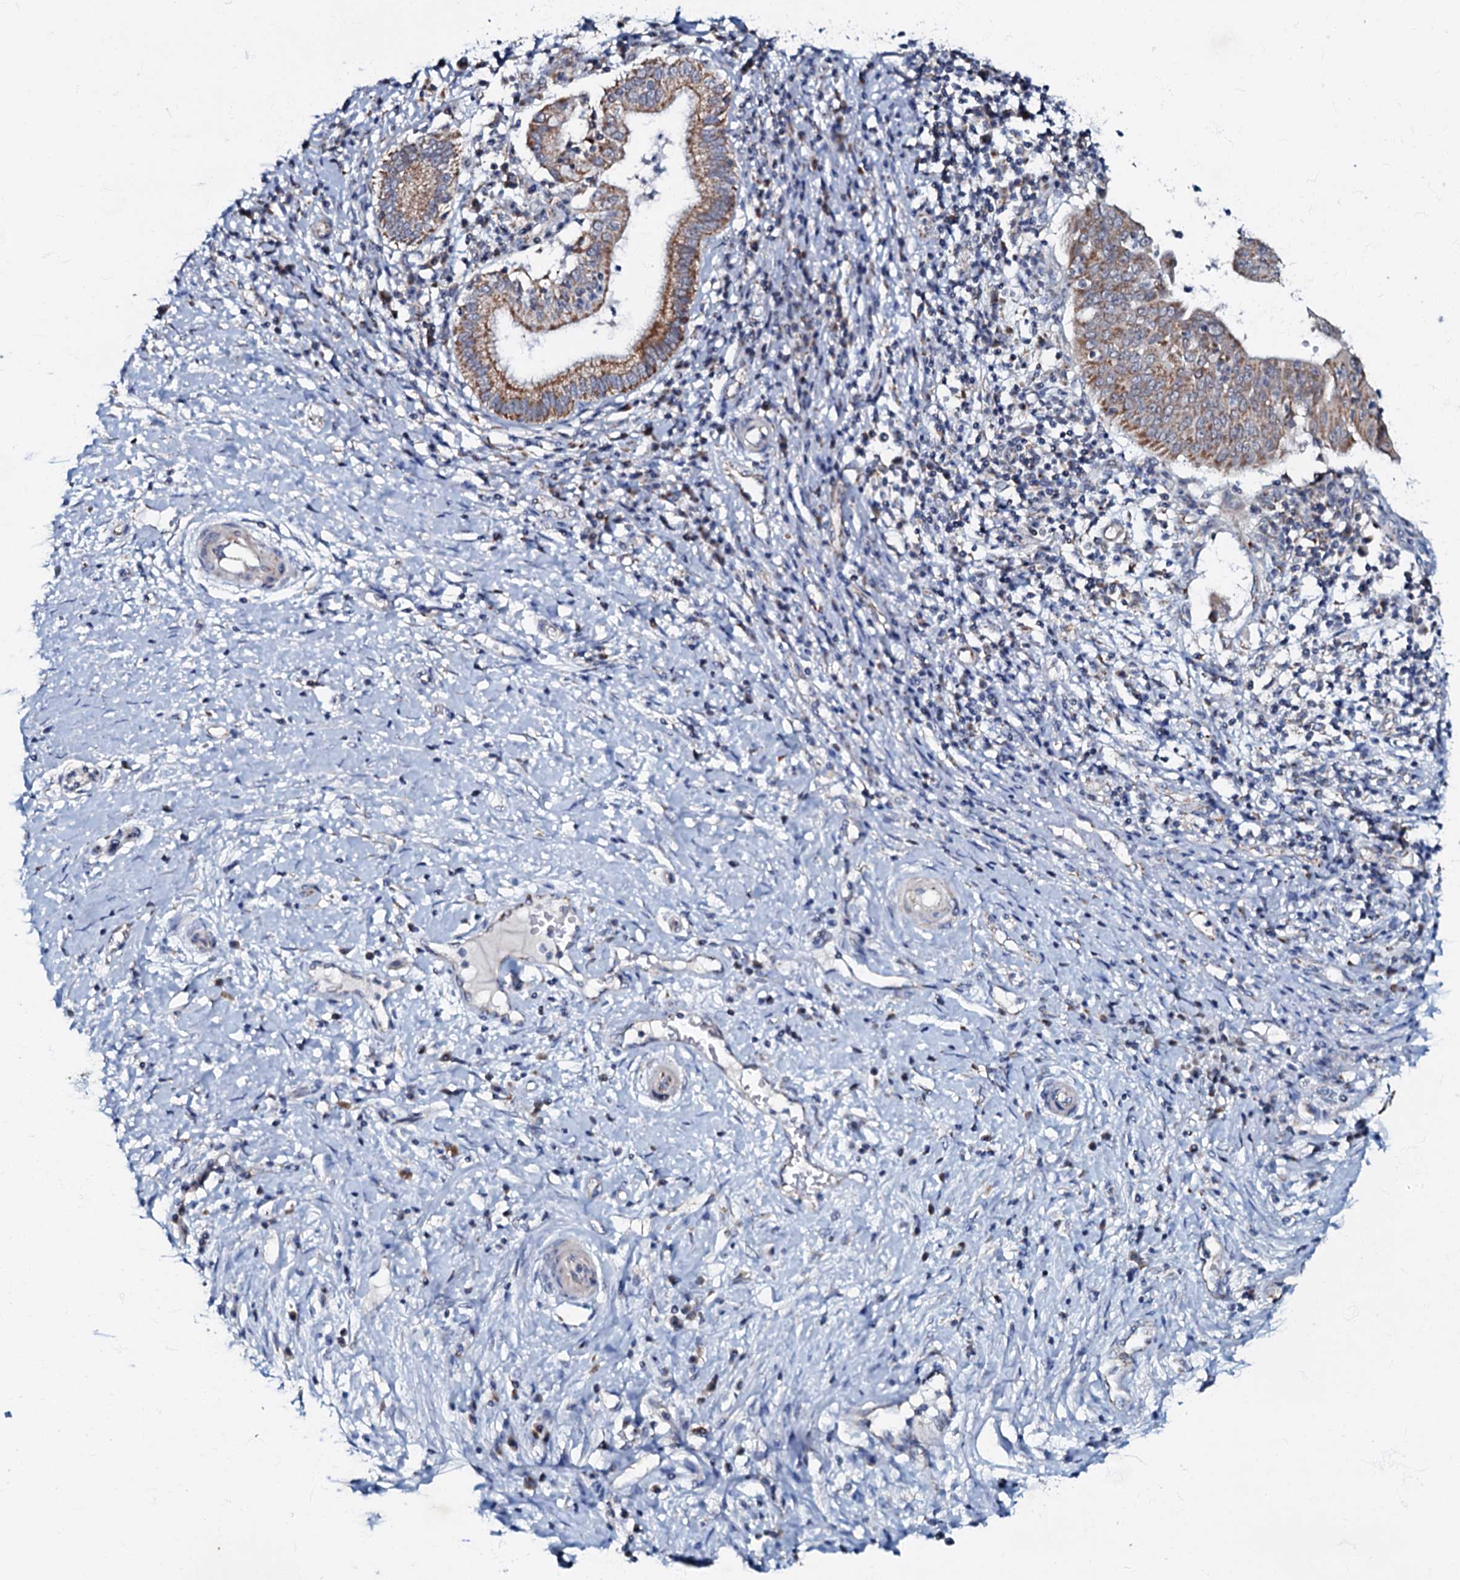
{"staining": {"intensity": "moderate", "quantity": ">75%", "location": "cytoplasmic/membranous"}, "tissue": "pancreatic cancer", "cell_type": "Tumor cells", "image_type": "cancer", "snomed": [{"axis": "morphology", "description": "Adenocarcinoma, NOS"}, {"axis": "topography", "description": "Pancreas"}], "caption": "DAB (3,3'-diaminobenzidine) immunohistochemical staining of human pancreatic cancer shows moderate cytoplasmic/membranous protein staining in approximately >75% of tumor cells.", "gene": "MRPL51", "patient": {"sex": "male", "age": 68}}